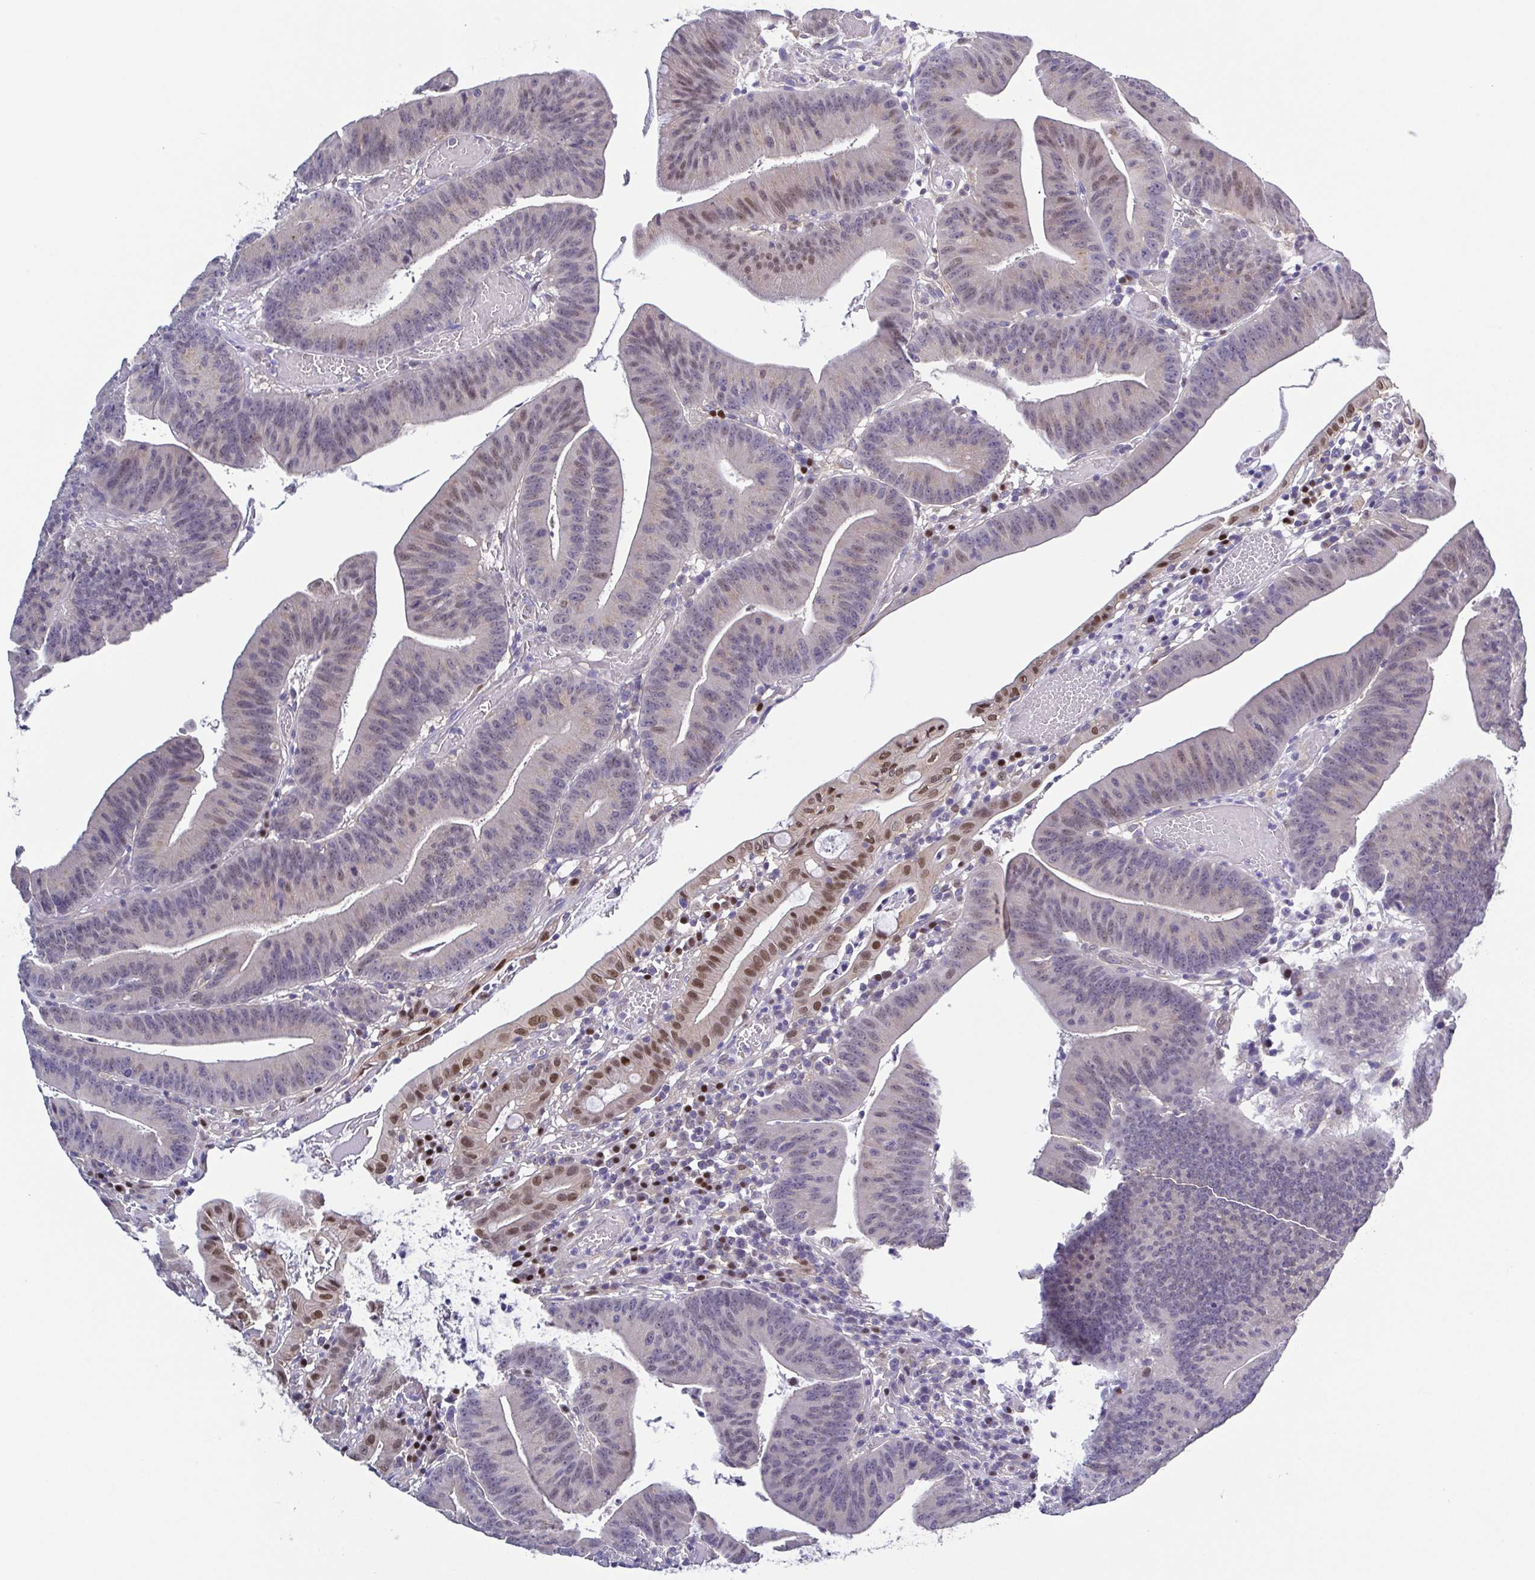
{"staining": {"intensity": "weak", "quantity": "<25%", "location": "nuclear"}, "tissue": "colorectal cancer", "cell_type": "Tumor cells", "image_type": "cancer", "snomed": [{"axis": "morphology", "description": "Adenocarcinoma, NOS"}, {"axis": "topography", "description": "Colon"}], "caption": "Immunohistochemical staining of human adenocarcinoma (colorectal) shows no significant expression in tumor cells.", "gene": "UBE2Q1", "patient": {"sex": "female", "age": 78}}